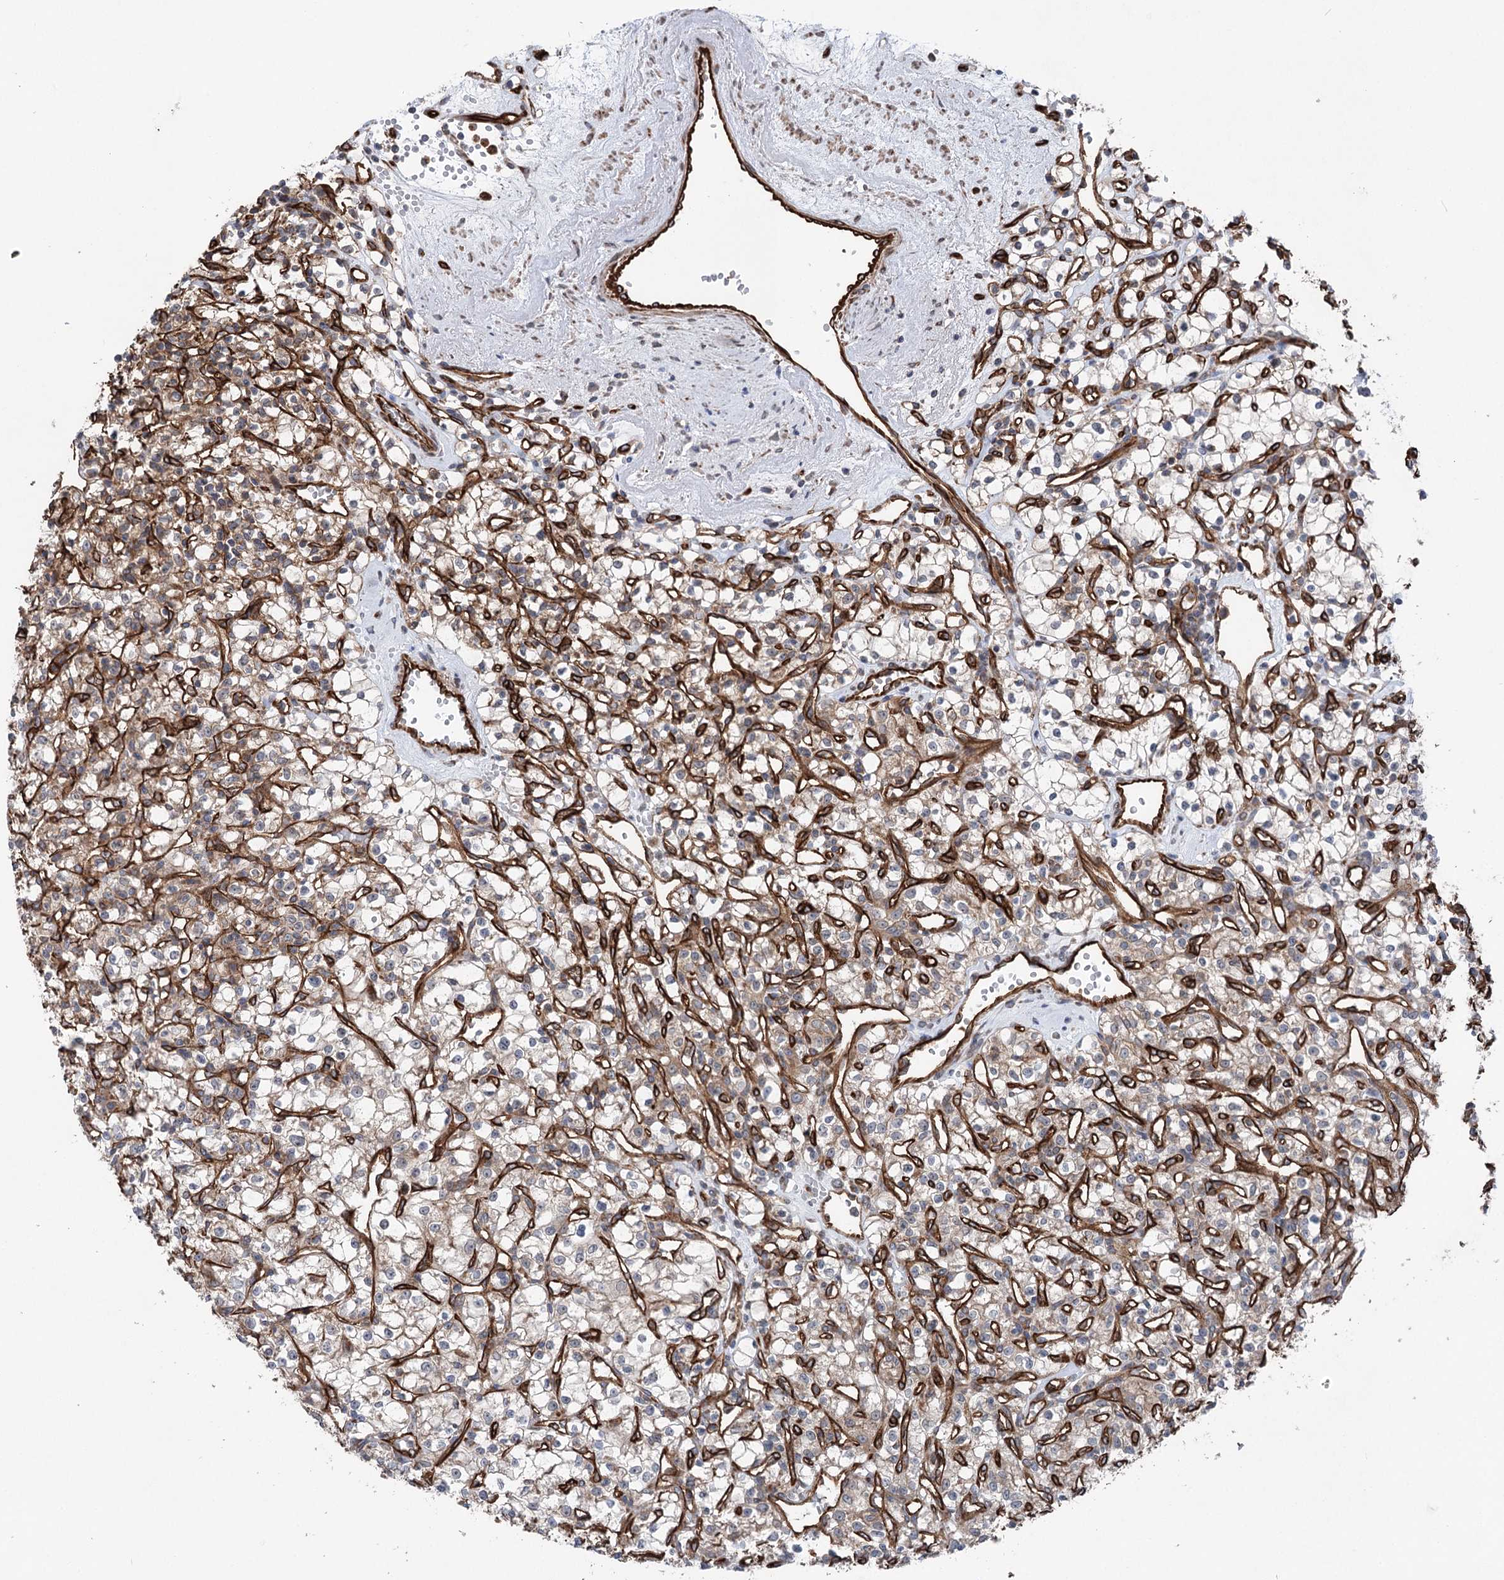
{"staining": {"intensity": "weak", "quantity": "25%-75%", "location": "cytoplasmic/membranous"}, "tissue": "renal cancer", "cell_type": "Tumor cells", "image_type": "cancer", "snomed": [{"axis": "morphology", "description": "Adenocarcinoma, NOS"}, {"axis": "topography", "description": "Kidney"}], "caption": "Immunohistochemistry (IHC) of renal adenocarcinoma demonstrates low levels of weak cytoplasmic/membranous staining in approximately 25%-75% of tumor cells.", "gene": "MTPAP", "patient": {"sex": "female", "age": 59}}